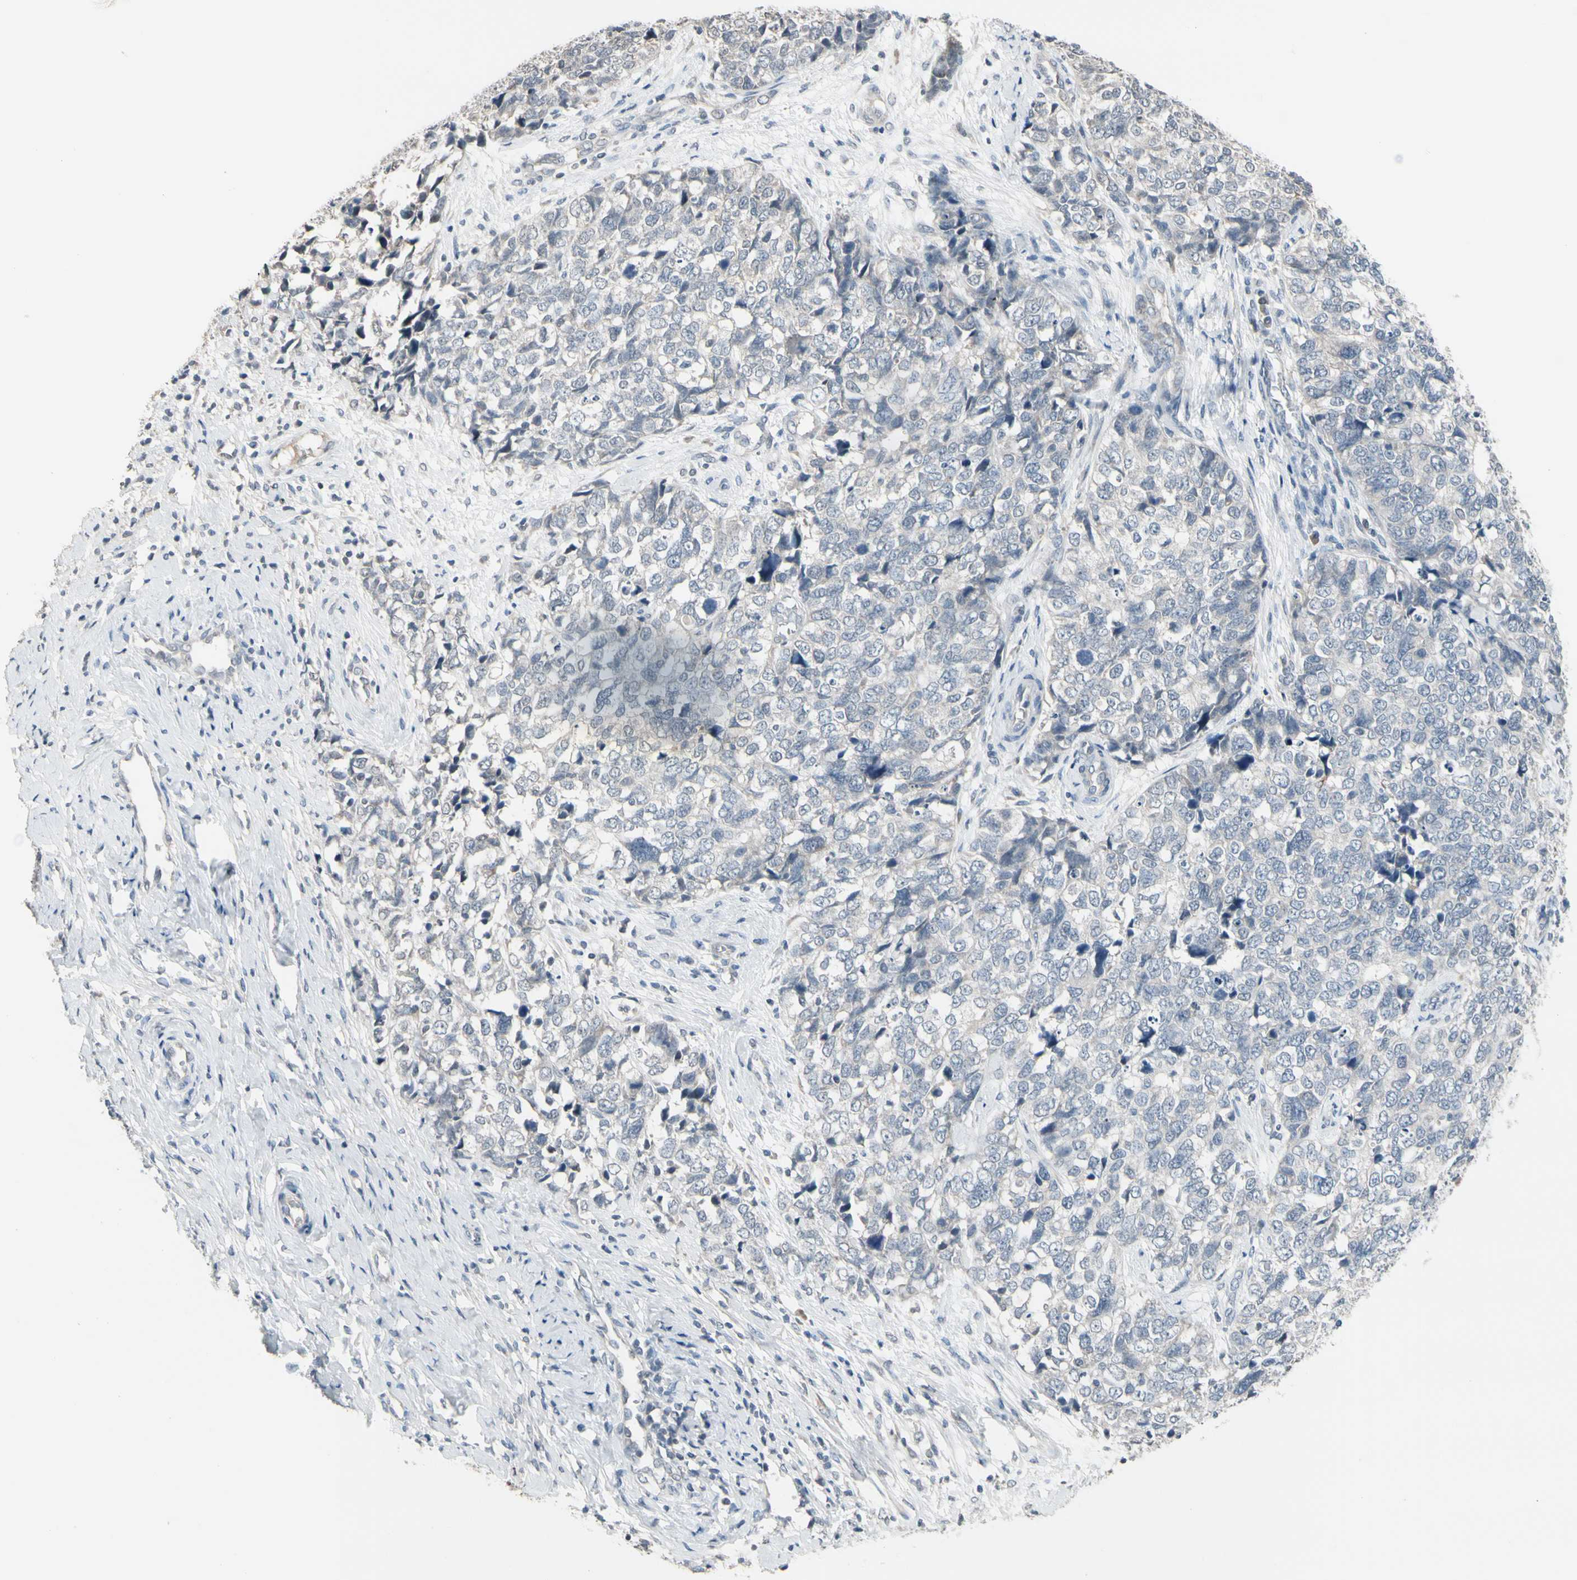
{"staining": {"intensity": "negative", "quantity": "none", "location": "none"}, "tissue": "cervical cancer", "cell_type": "Tumor cells", "image_type": "cancer", "snomed": [{"axis": "morphology", "description": "Squamous cell carcinoma, NOS"}, {"axis": "topography", "description": "Cervix"}], "caption": "Tumor cells show no significant staining in squamous cell carcinoma (cervical).", "gene": "SV2A", "patient": {"sex": "female", "age": 63}}